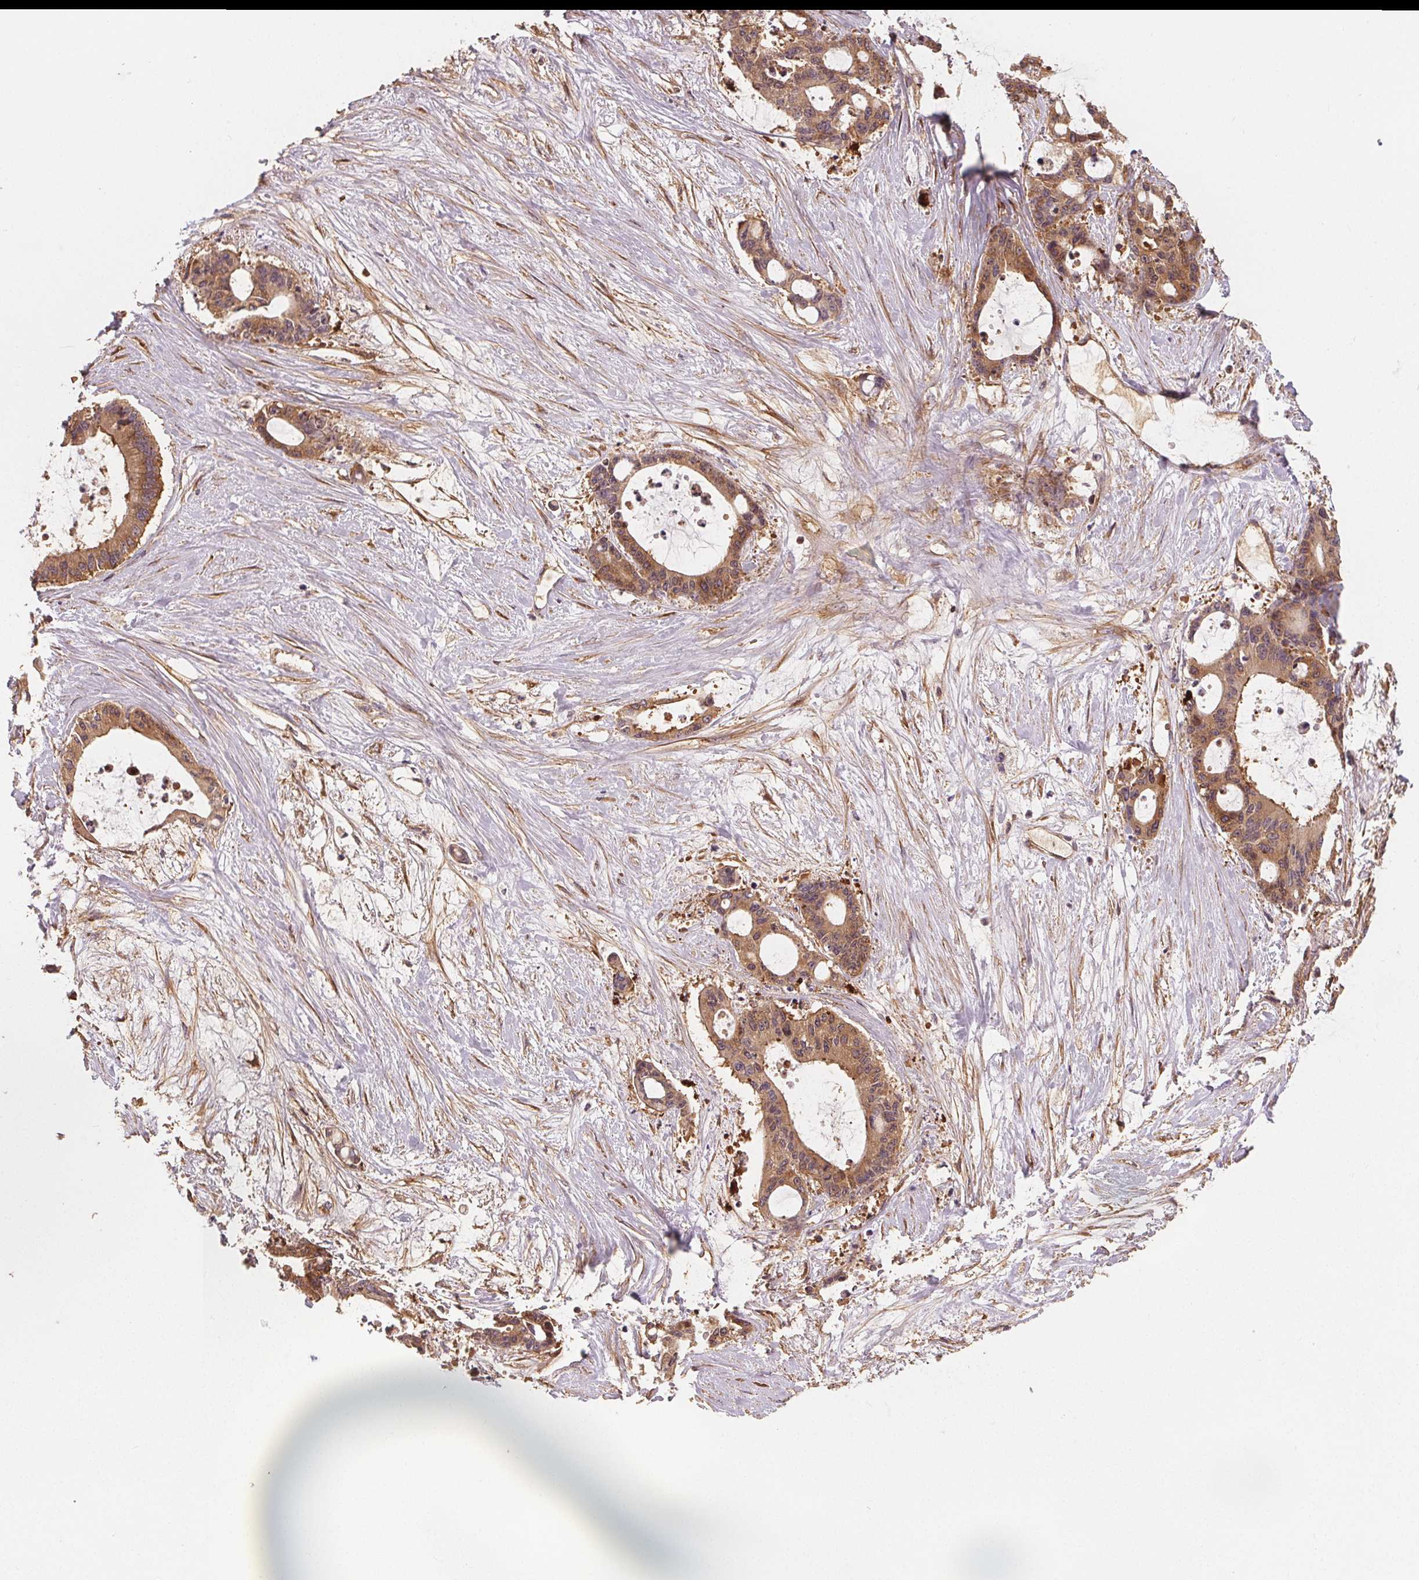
{"staining": {"intensity": "moderate", "quantity": ">75%", "location": "cytoplasmic/membranous"}, "tissue": "liver cancer", "cell_type": "Tumor cells", "image_type": "cancer", "snomed": [{"axis": "morphology", "description": "Normal tissue, NOS"}, {"axis": "morphology", "description": "Cholangiocarcinoma"}, {"axis": "topography", "description": "Liver"}, {"axis": "topography", "description": "Peripheral nerve tissue"}], "caption": "About >75% of tumor cells in cholangiocarcinoma (liver) reveal moderate cytoplasmic/membranous protein expression as visualized by brown immunohistochemical staining.", "gene": "EIF3D", "patient": {"sex": "female", "age": 73}}